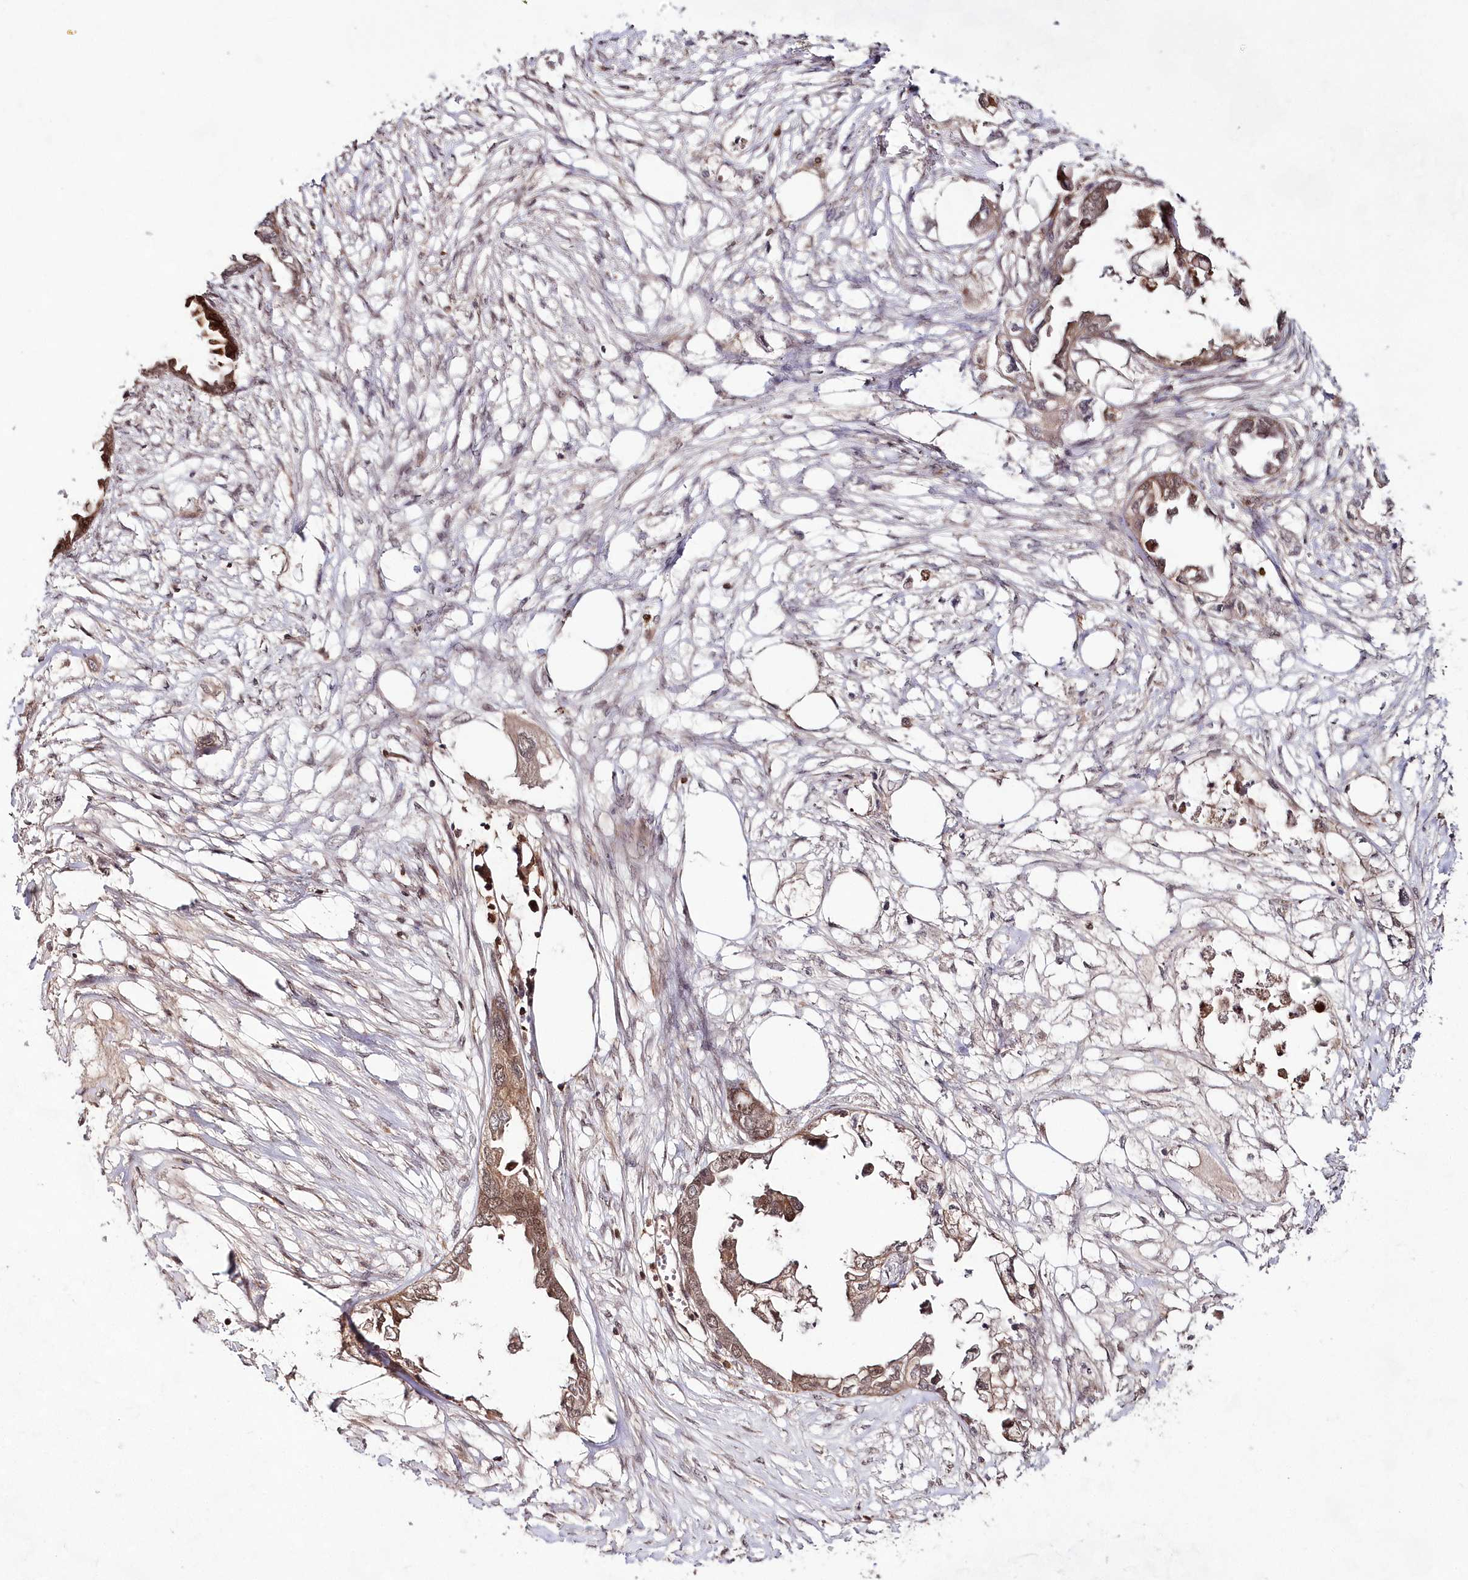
{"staining": {"intensity": "moderate", "quantity": ">75%", "location": "cytoplasmic/membranous,nuclear"}, "tissue": "endometrial cancer", "cell_type": "Tumor cells", "image_type": "cancer", "snomed": [{"axis": "morphology", "description": "Adenocarcinoma, NOS"}, {"axis": "morphology", "description": "Adenocarcinoma, metastatic, NOS"}, {"axis": "topography", "description": "Adipose tissue"}, {"axis": "topography", "description": "Endometrium"}], "caption": "An image of human endometrial adenocarcinoma stained for a protein shows moderate cytoplasmic/membranous and nuclear brown staining in tumor cells.", "gene": "IMPA1", "patient": {"sex": "female", "age": 67}}